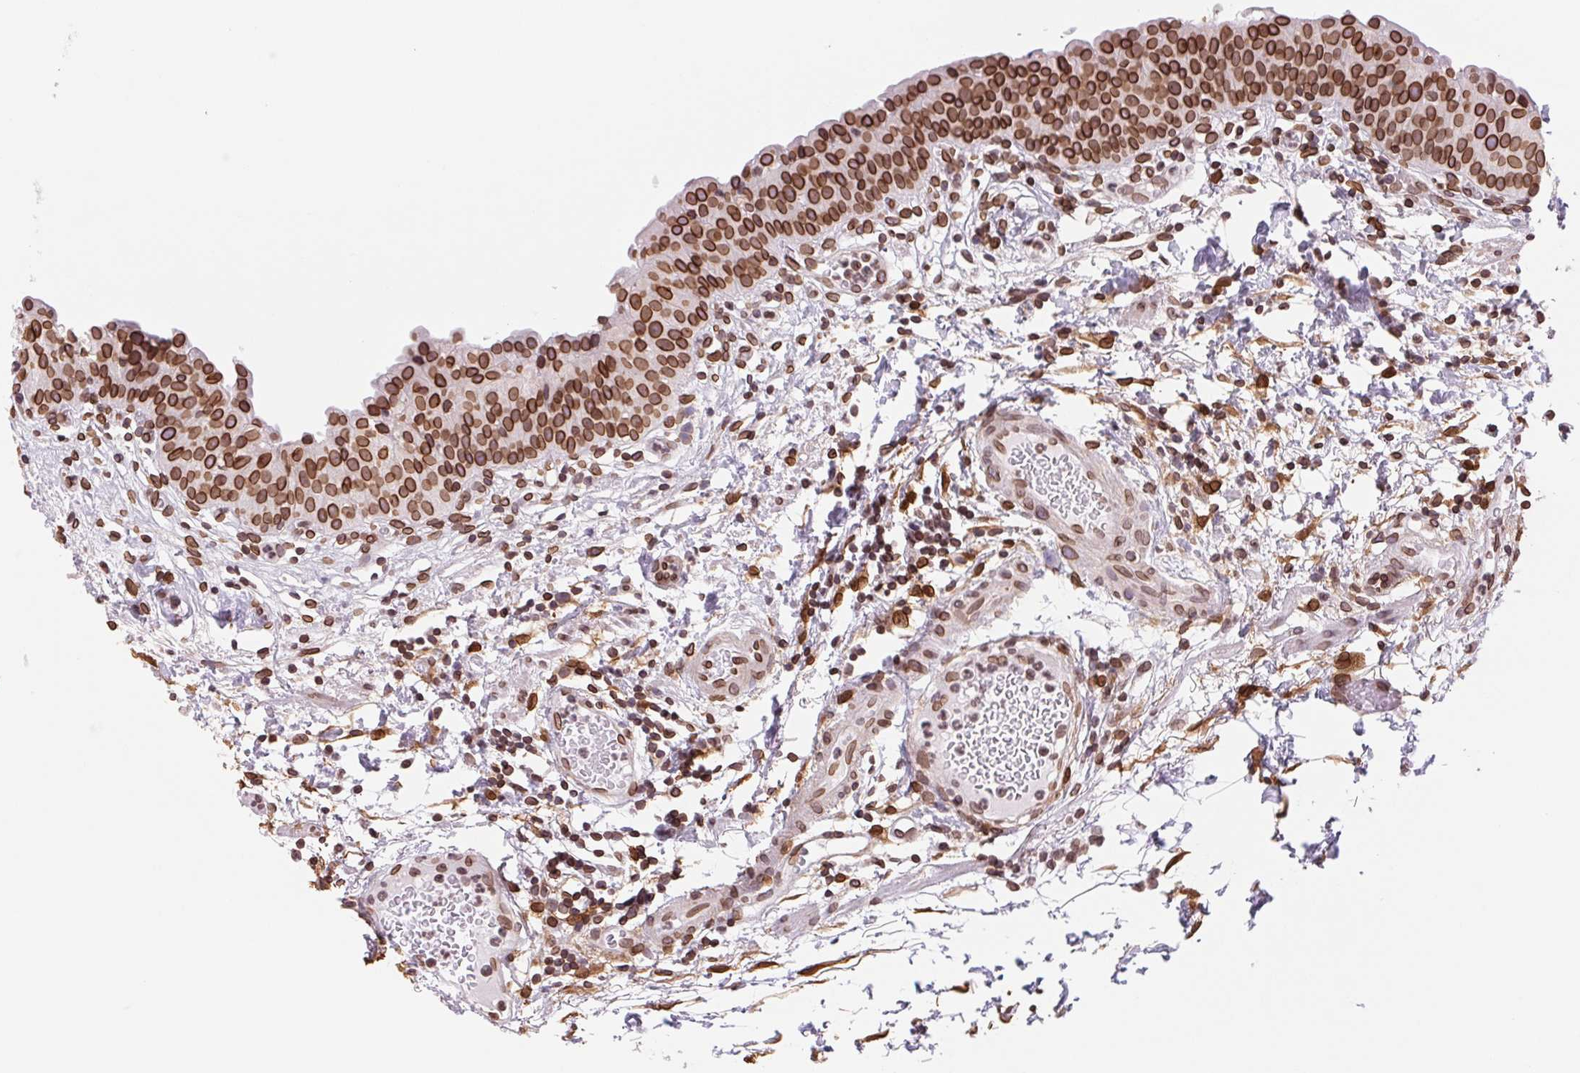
{"staining": {"intensity": "strong", "quantity": ">75%", "location": "cytoplasmic/membranous,nuclear"}, "tissue": "urinary bladder", "cell_type": "Urothelial cells", "image_type": "normal", "snomed": [{"axis": "morphology", "description": "Normal tissue, NOS"}, {"axis": "morphology", "description": "Inflammation, NOS"}, {"axis": "topography", "description": "Urinary bladder"}], "caption": "Urothelial cells demonstrate strong cytoplasmic/membranous,nuclear expression in approximately >75% of cells in unremarkable urinary bladder.", "gene": "LMNB2", "patient": {"sex": "male", "age": 57}}